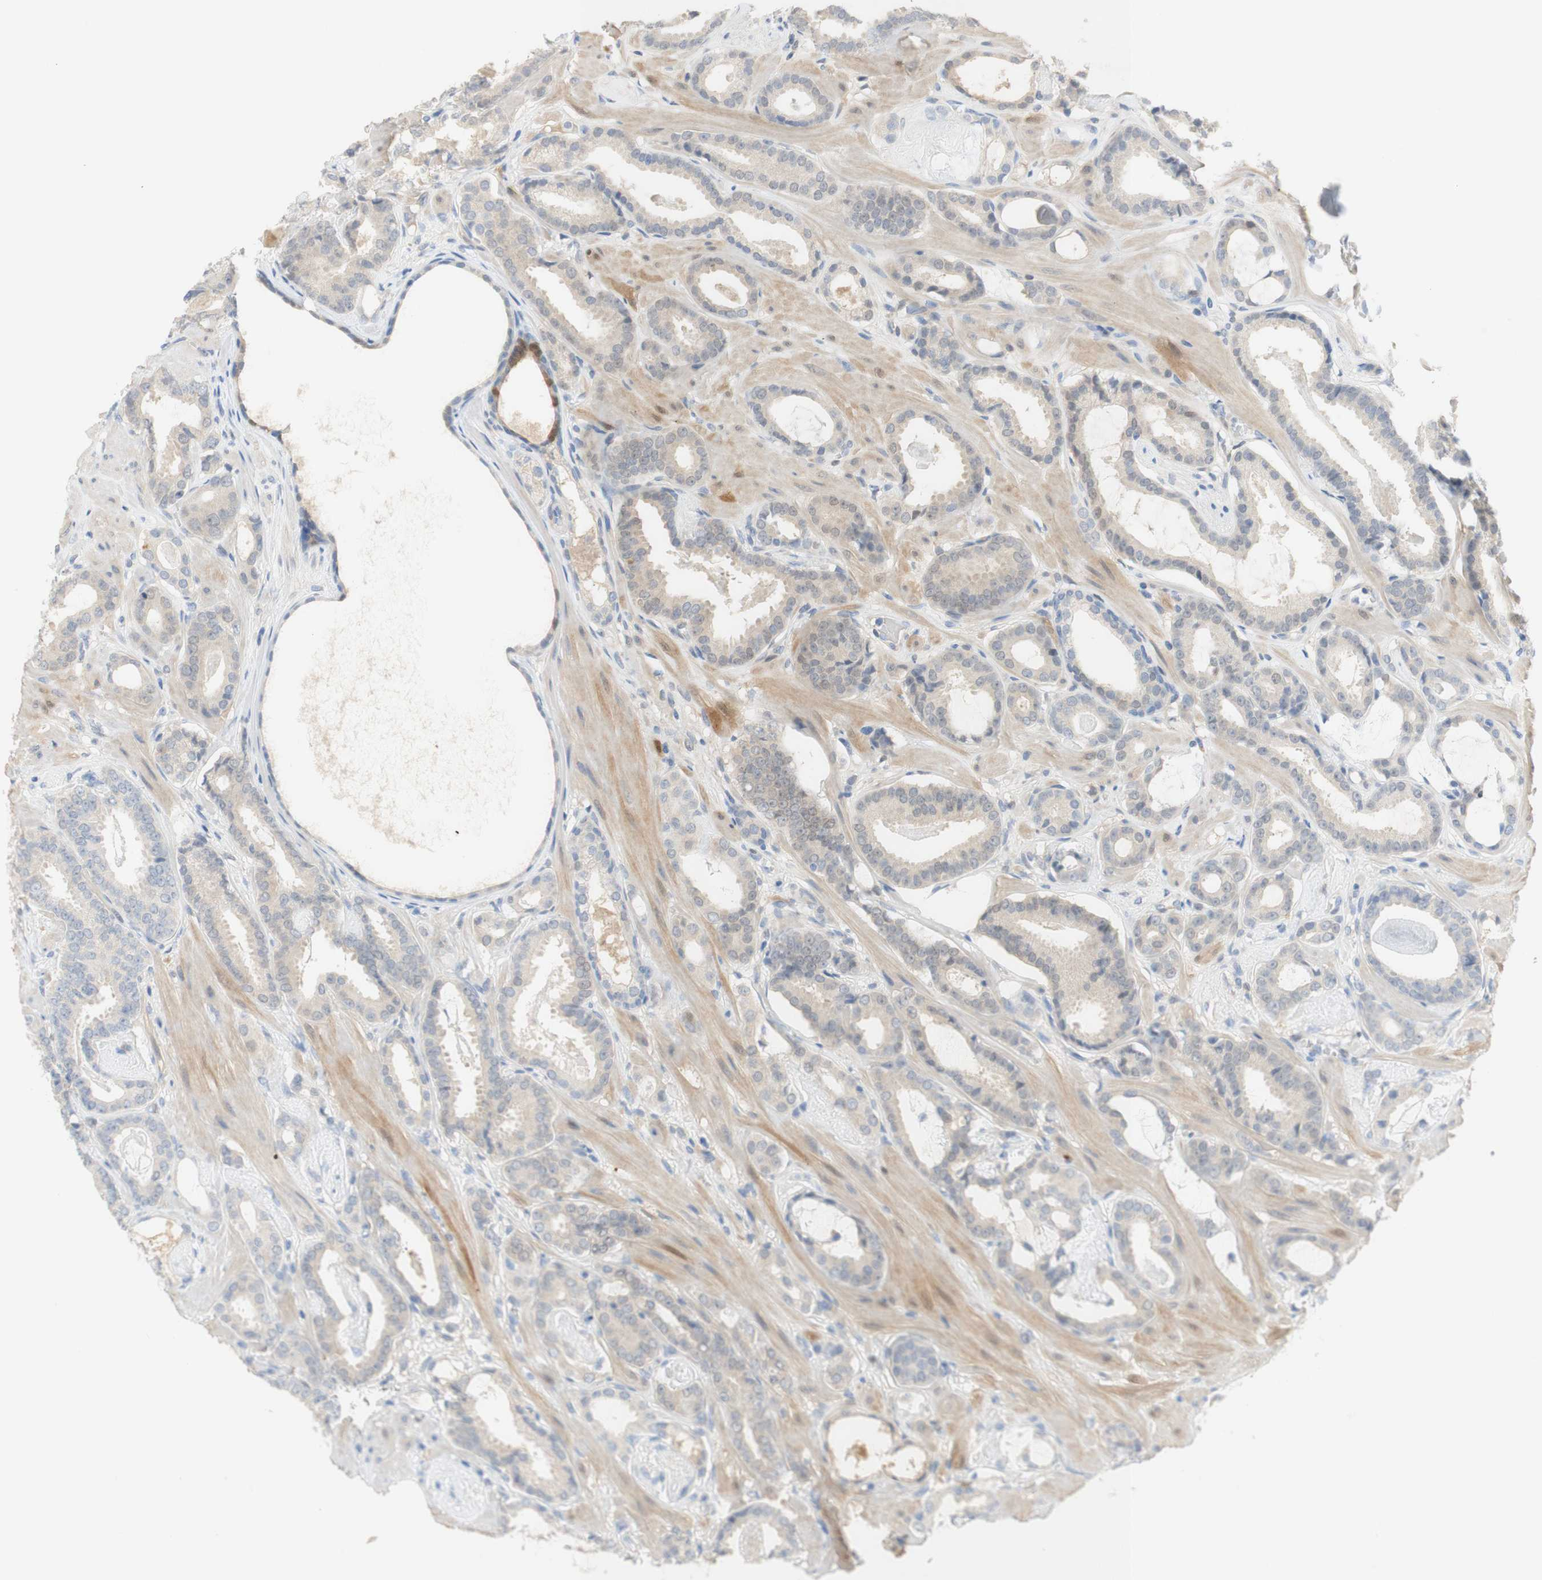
{"staining": {"intensity": "negative", "quantity": "none", "location": "none"}, "tissue": "prostate cancer", "cell_type": "Tumor cells", "image_type": "cancer", "snomed": [{"axis": "morphology", "description": "Adenocarcinoma, Low grade"}, {"axis": "topography", "description": "Prostate"}], "caption": "DAB (3,3'-diaminobenzidine) immunohistochemical staining of low-grade adenocarcinoma (prostate) exhibits no significant positivity in tumor cells.", "gene": "SELENBP1", "patient": {"sex": "male", "age": 53}}